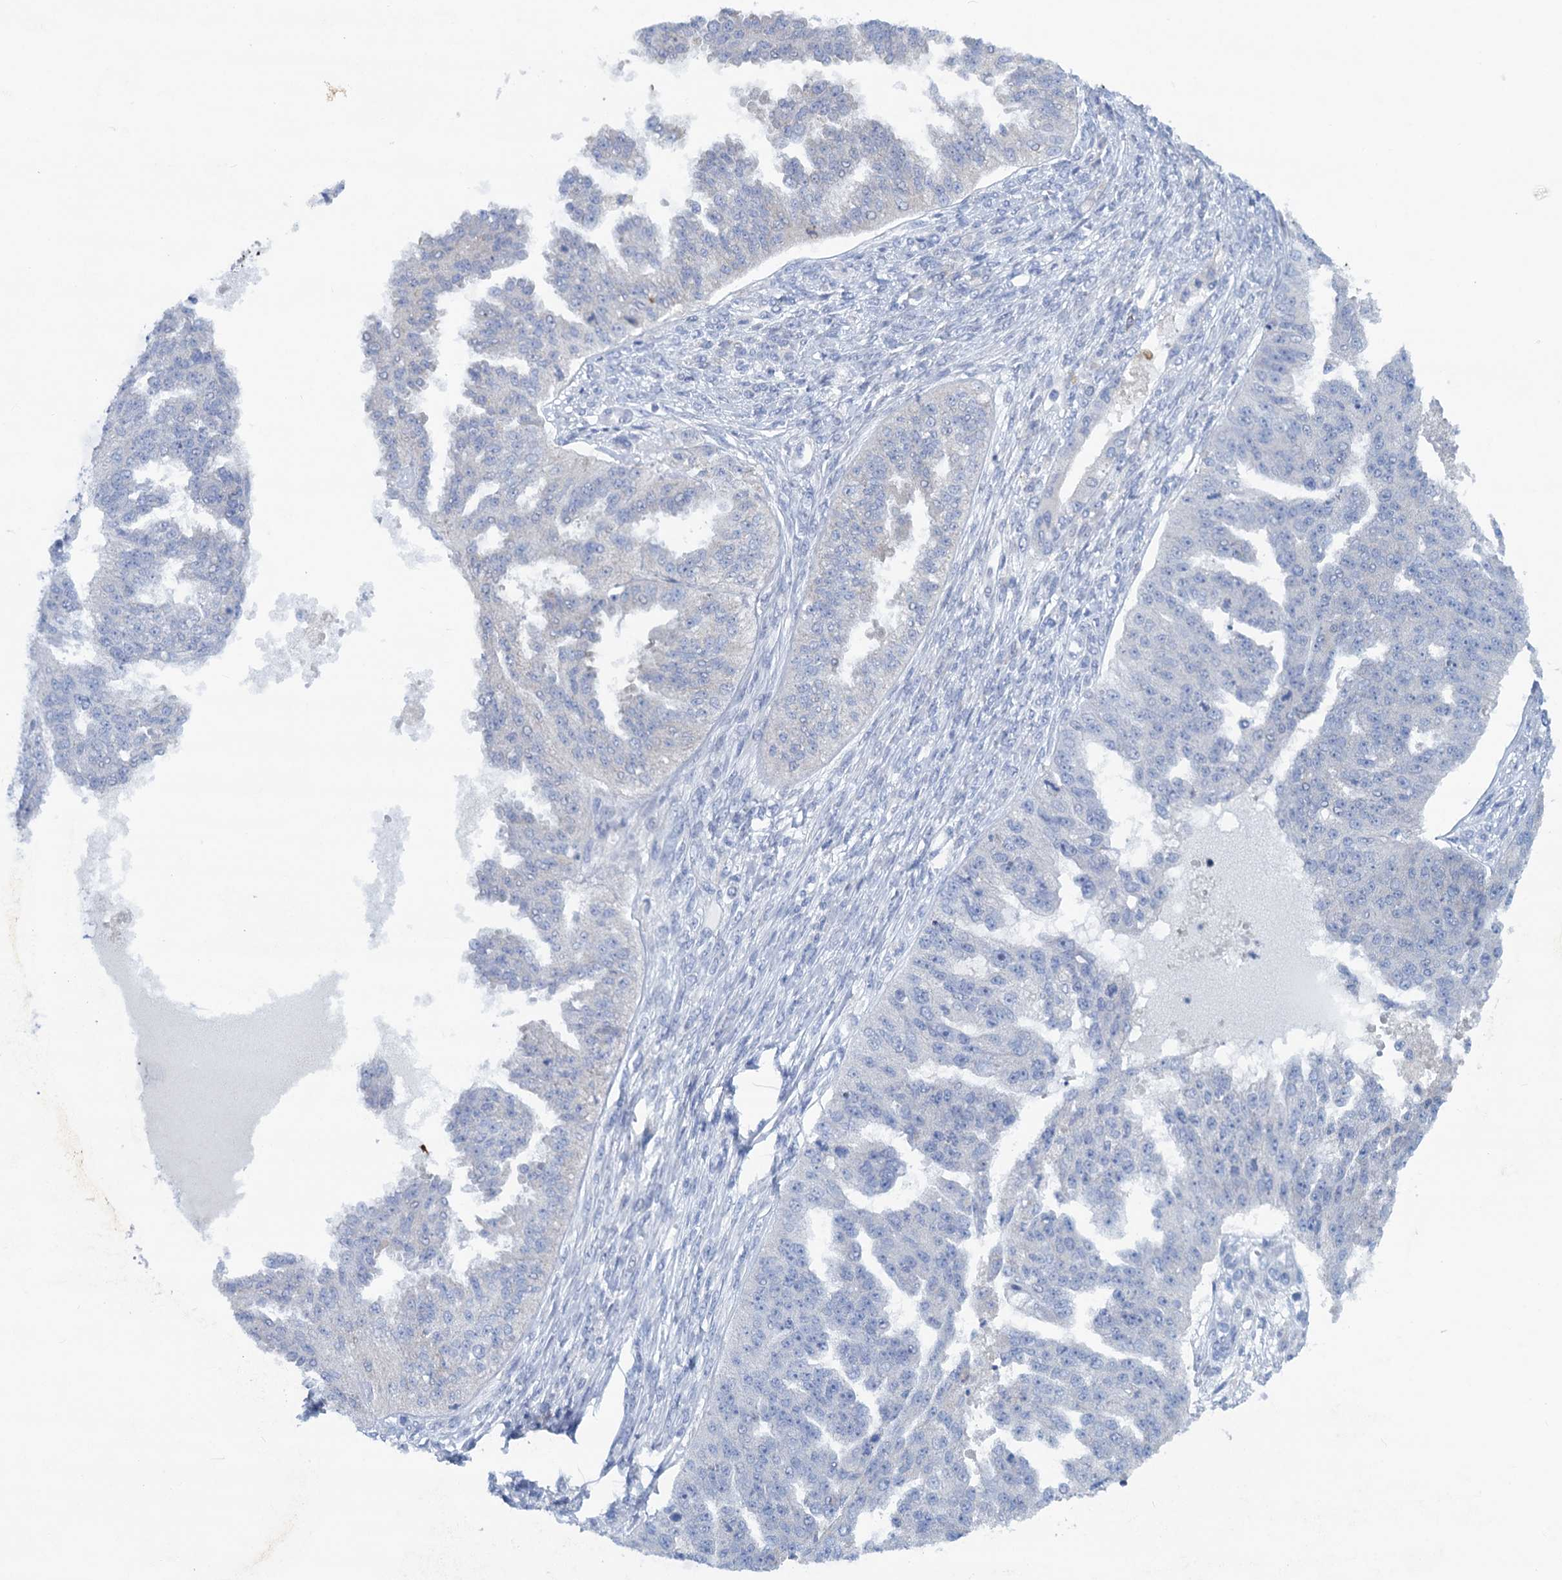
{"staining": {"intensity": "negative", "quantity": "none", "location": "none"}, "tissue": "ovarian cancer", "cell_type": "Tumor cells", "image_type": "cancer", "snomed": [{"axis": "morphology", "description": "Cystadenocarcinoma, serous, NOS"}, {"axis": "topography", "description": "Ovary"}], "caption": "This is a photomicrograph of immunohistochemistry staining of serous cystadenocarcinoma (ovarian), which shows no staining in tumor cells.", "gene": "QPCTL", "patient": {"sex": "female", "age": 58}}